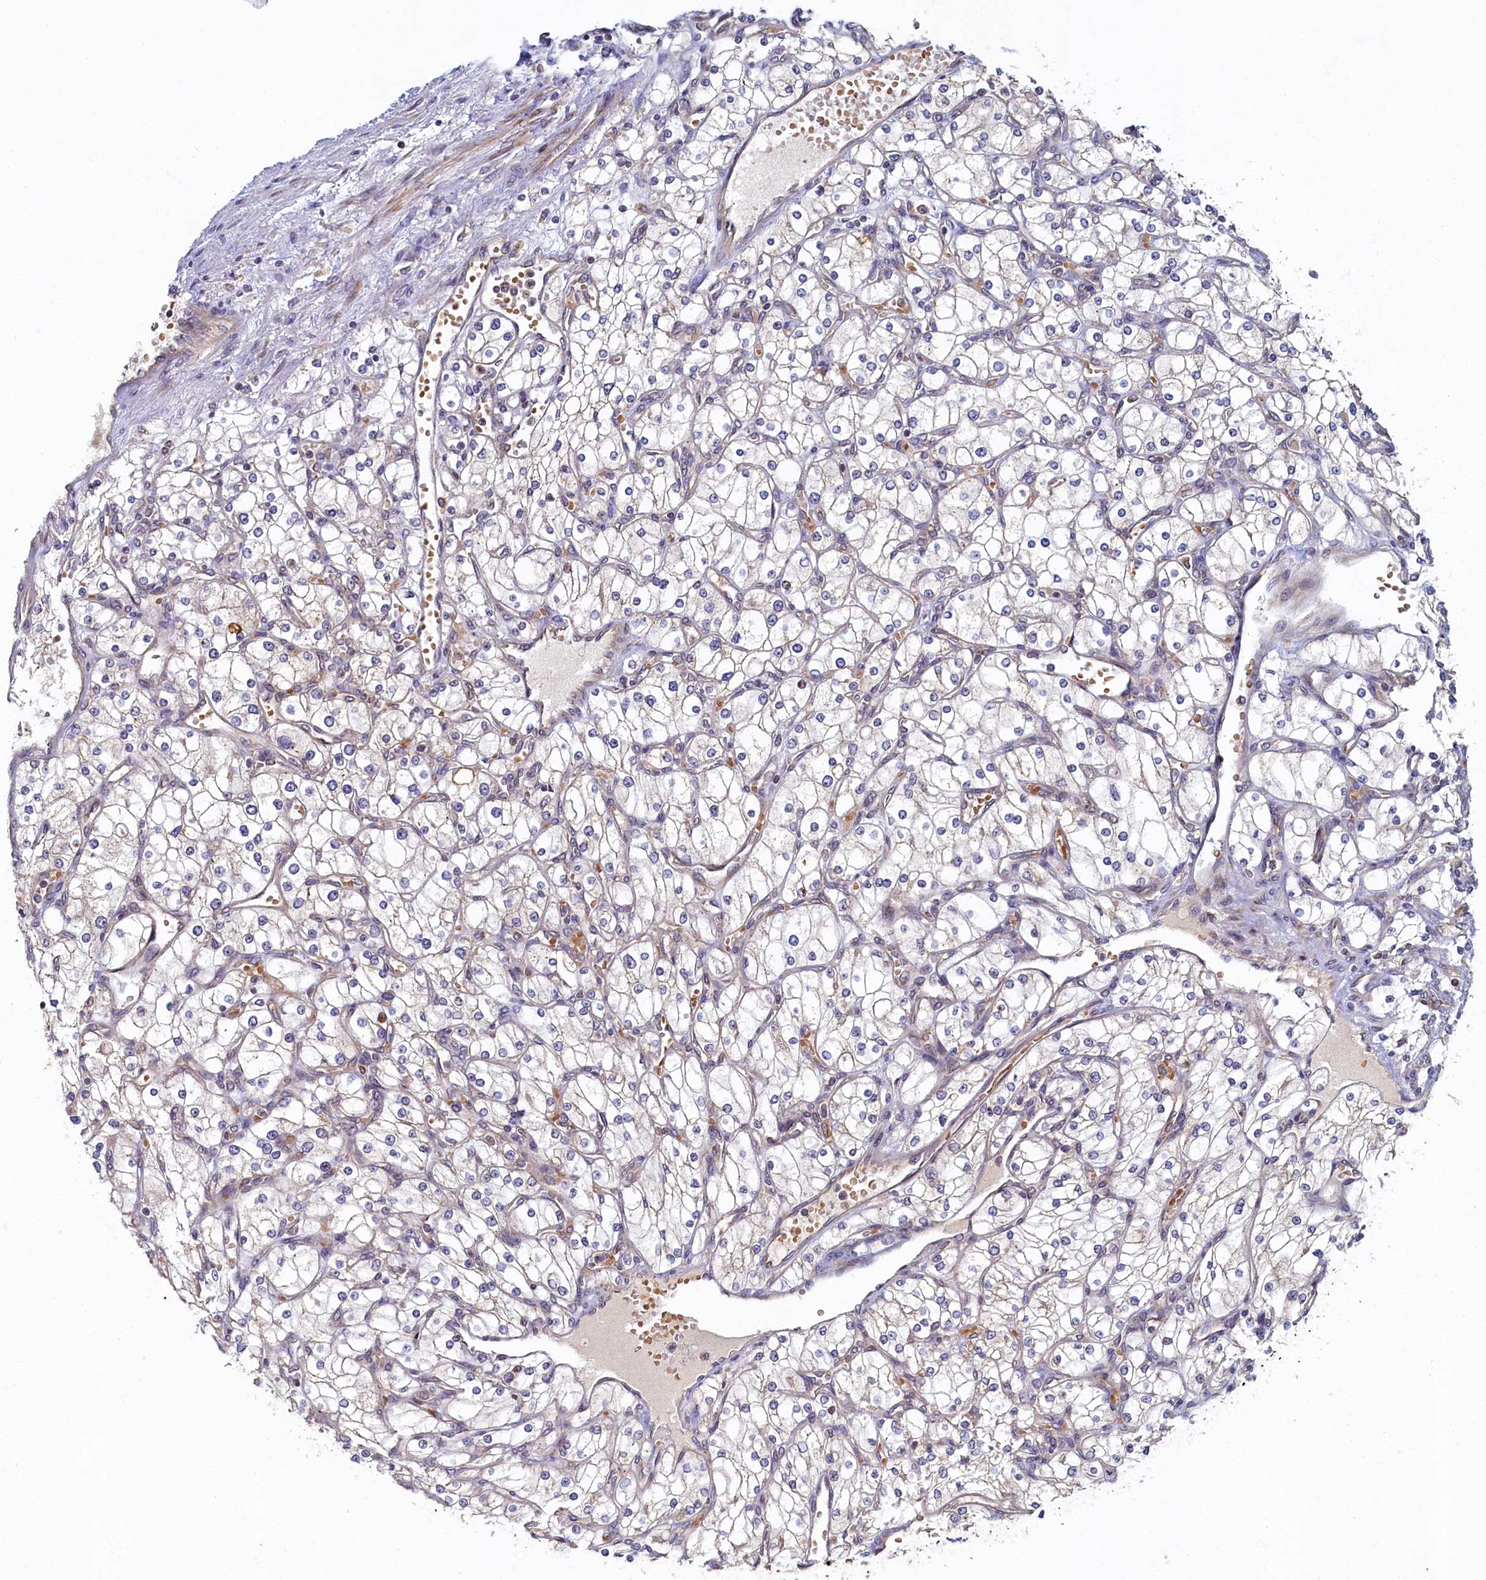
{"staining": {"intensity": "negative", "quantity": "none", "location": "none"}, "tissue": "renal cancer", "cell_type": "Tumor cells", "image_type": "cancer", "snomed": [{"axis": "morphology", "description": "Adenocarcinoma, NOS"}, {"axis": "topography", "description": "Kidney"}], "caption": "There is no significant positivity in tumor cells of renal cancer (adenocarcinoma). The staining is performed using DAB (3,3'-diaminobenzidine) brown chromogen with nuclei counter-stained in using hematoxylin.", "gene": "CEP20", "patient": {"sex": "male", "age": 80}}